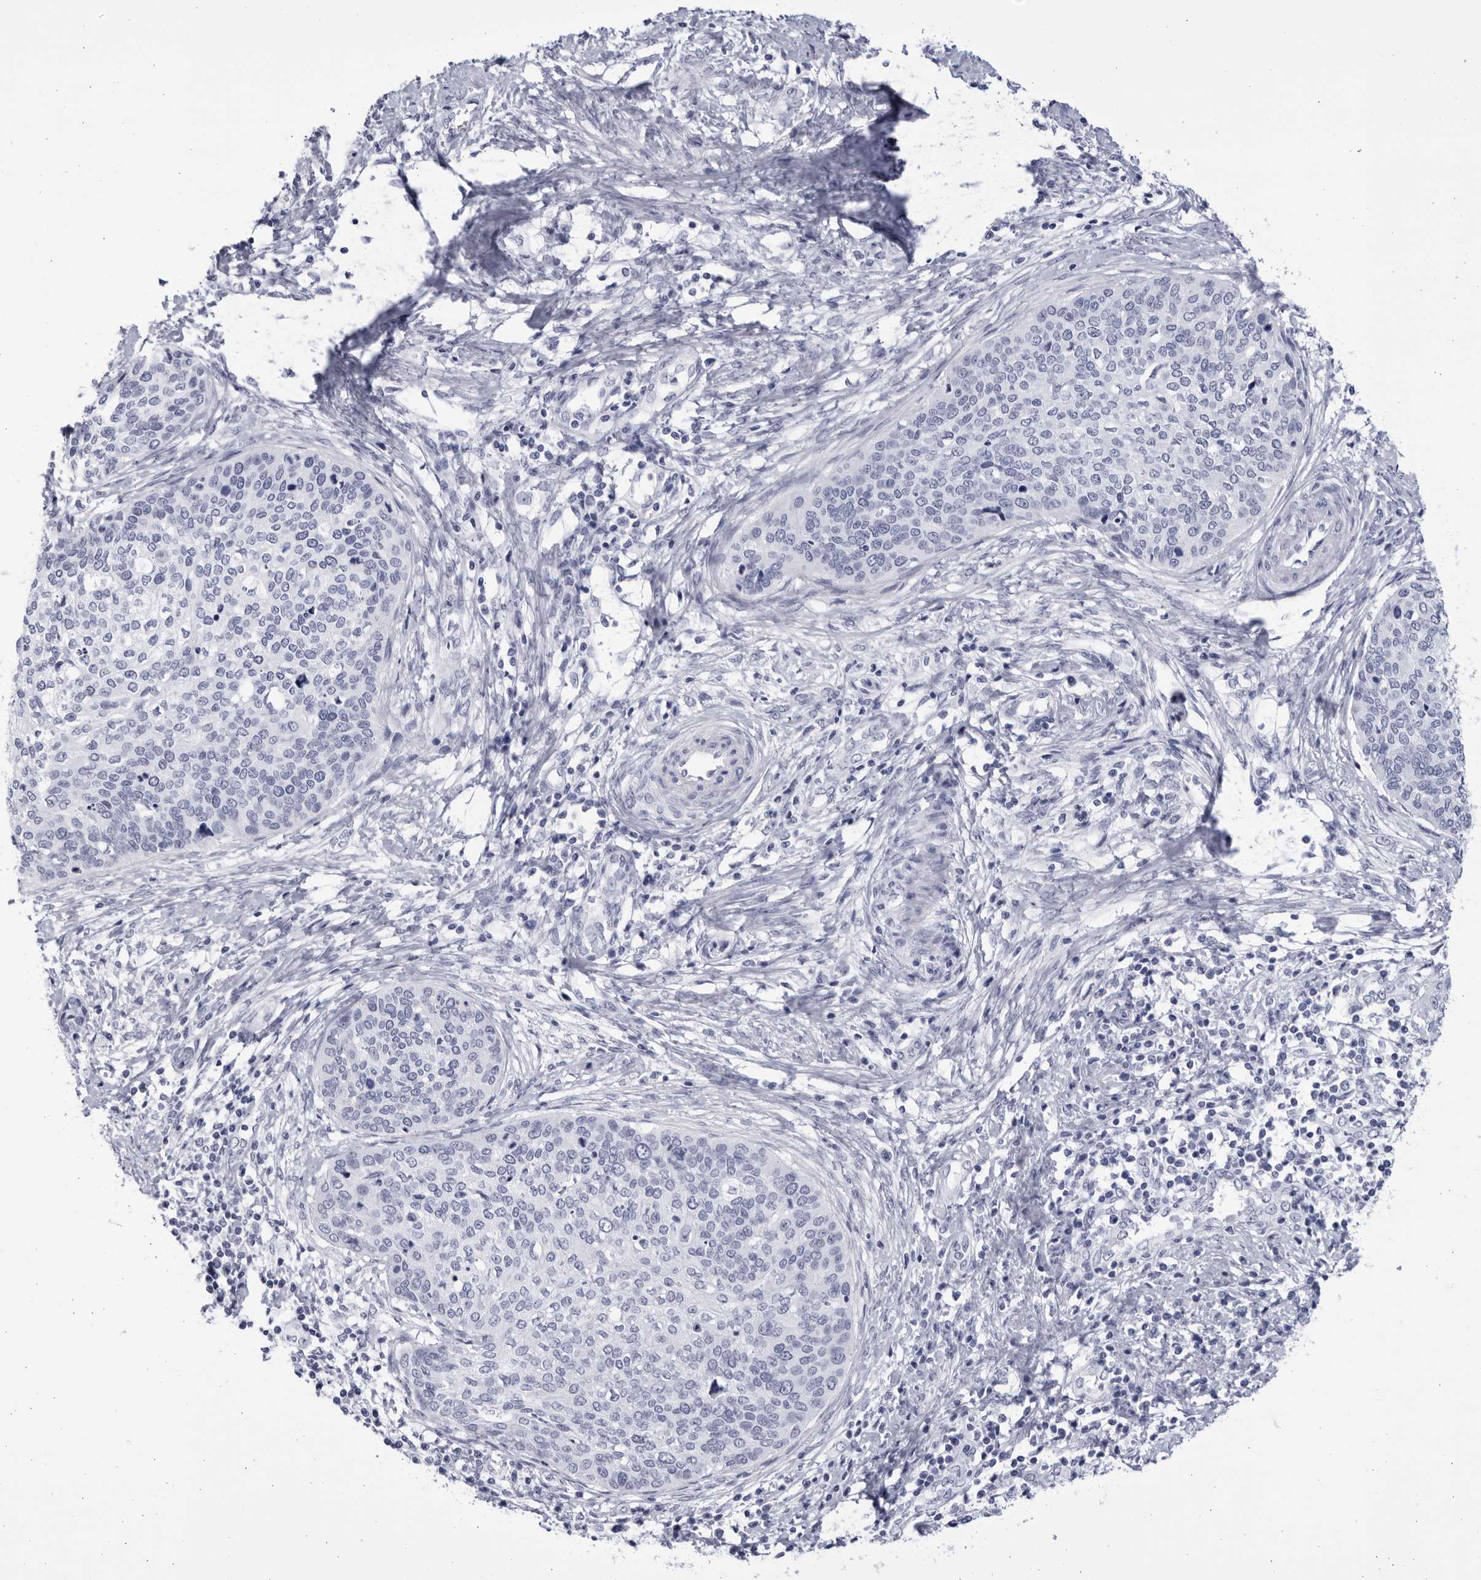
{"staining": {"intensity": "negative", "quantity": "none", "location": "none"}, "tissue": "cervical cancer", "cell_type": "Tumor cells", "image_type": "cancer", "snomed": [{"axis": "morphology", "description": "Squamous cell carcinoma, NOS"}, {"axis": "topography", "description": "Cervix"}], "caption": "DAB immunohistochemical staining of human cervical squamous cell carcinoma reveals no significant positivity in tumor cells. Nuclei are stained in blue.", "gene": "CCDC181", "patient": {"sex": "female", "age": 37}}